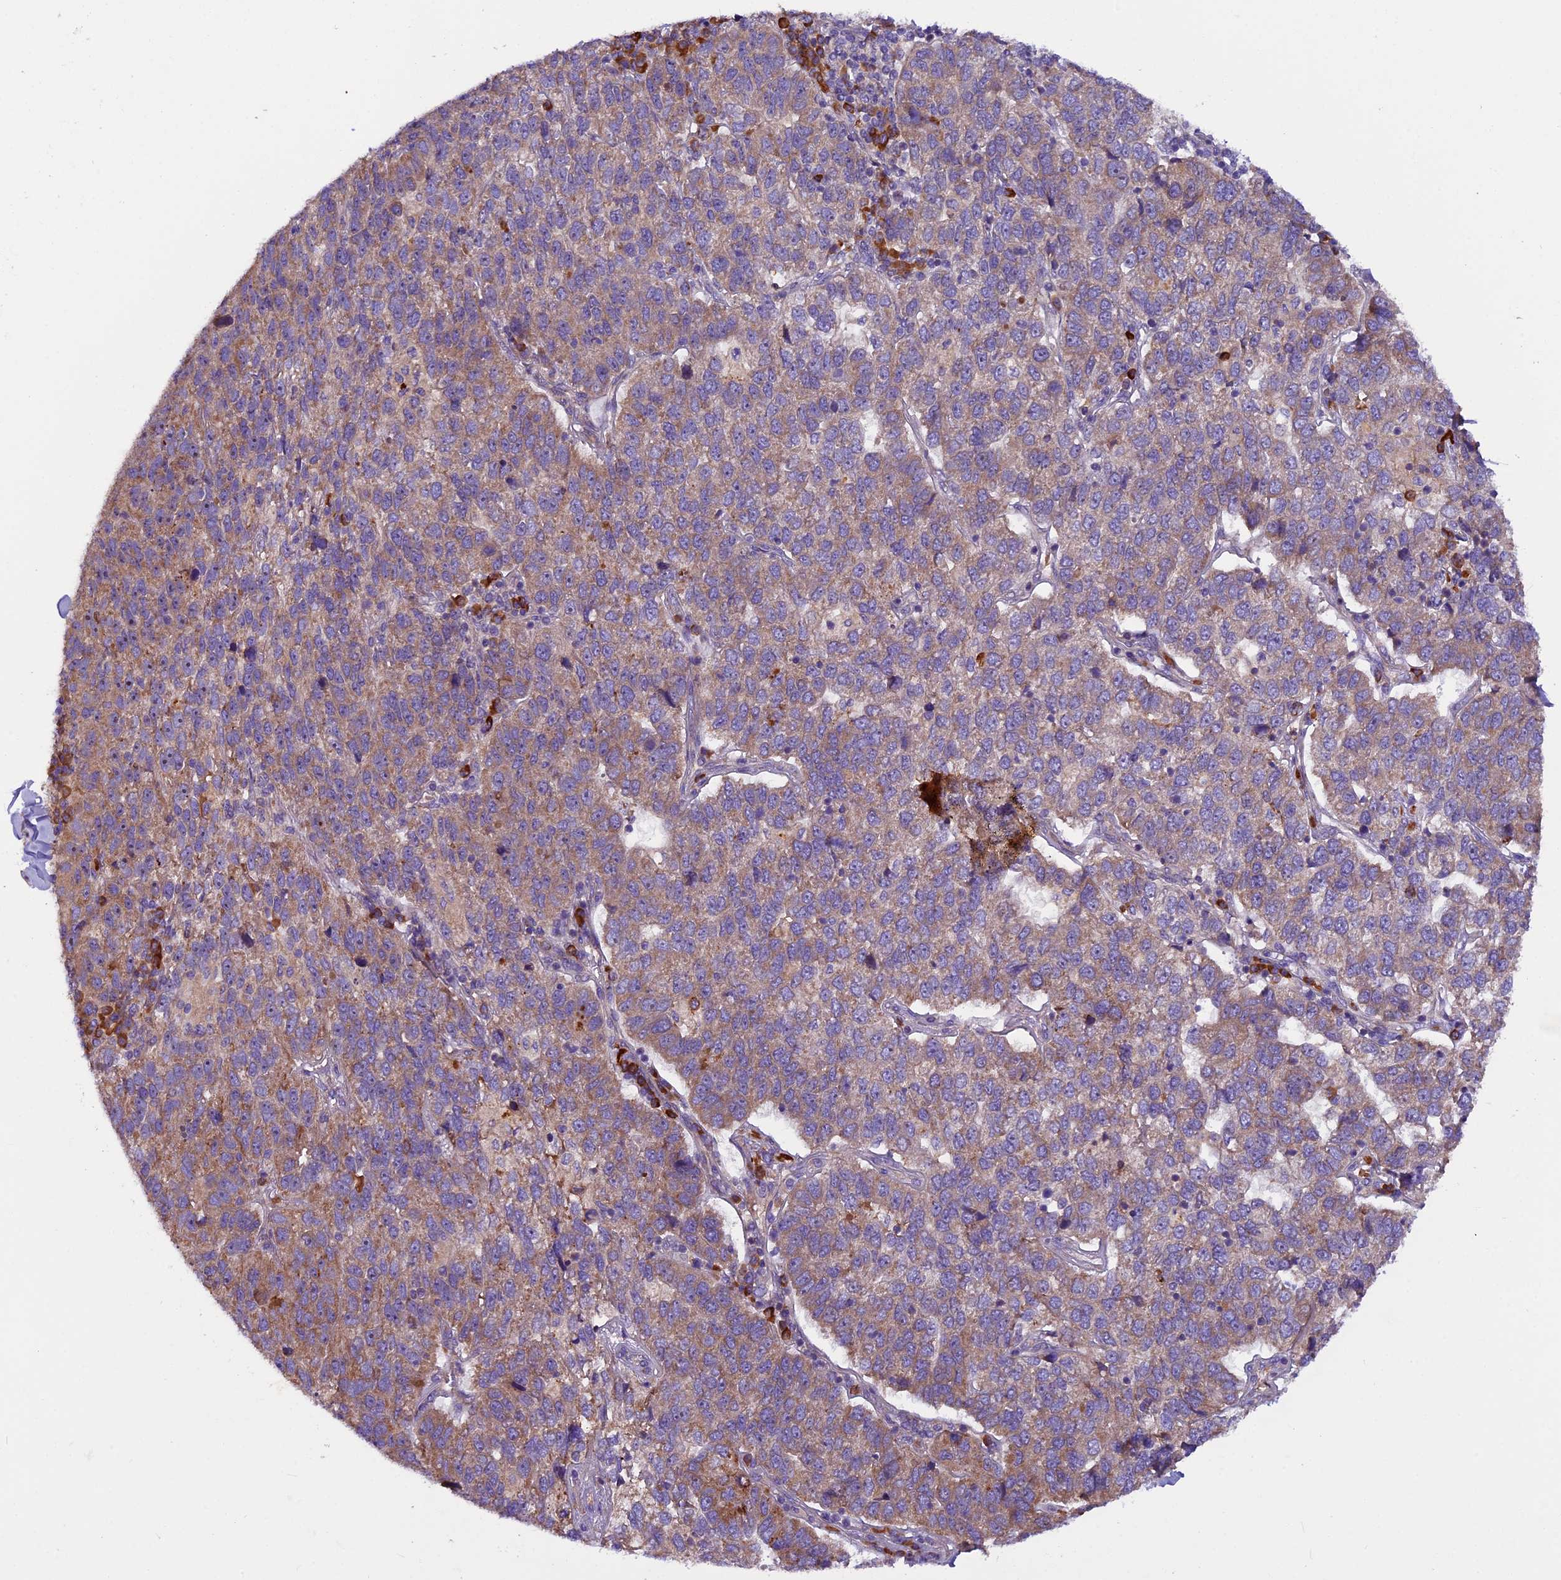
{"staining": {"intensity": "weak", "quantity": ">75%", "location": "cytoplasmic/membranous"}, "tissue": "pancreatic cancer", "cell_type": "Tumor cells", "image_type": "cancer", "snomed": [{"axis": "morphology", "description": "Adenocarcinoma, NOS"}, {"axis": "topography", "description": "Pancreas"}], "caption": "High-magnification brightfield microscopy of pancreatic cancer stained with DAB (brown) and counterstained with hematoxylin (blue). tumor cells exhibit weak cytoplasmic/membranous positivity is identified in about>75% of cells. (IHC, brightfield microscopy, high magnification).", "gene": "FRY", "patient": {"sex": "female", "age": 61}}